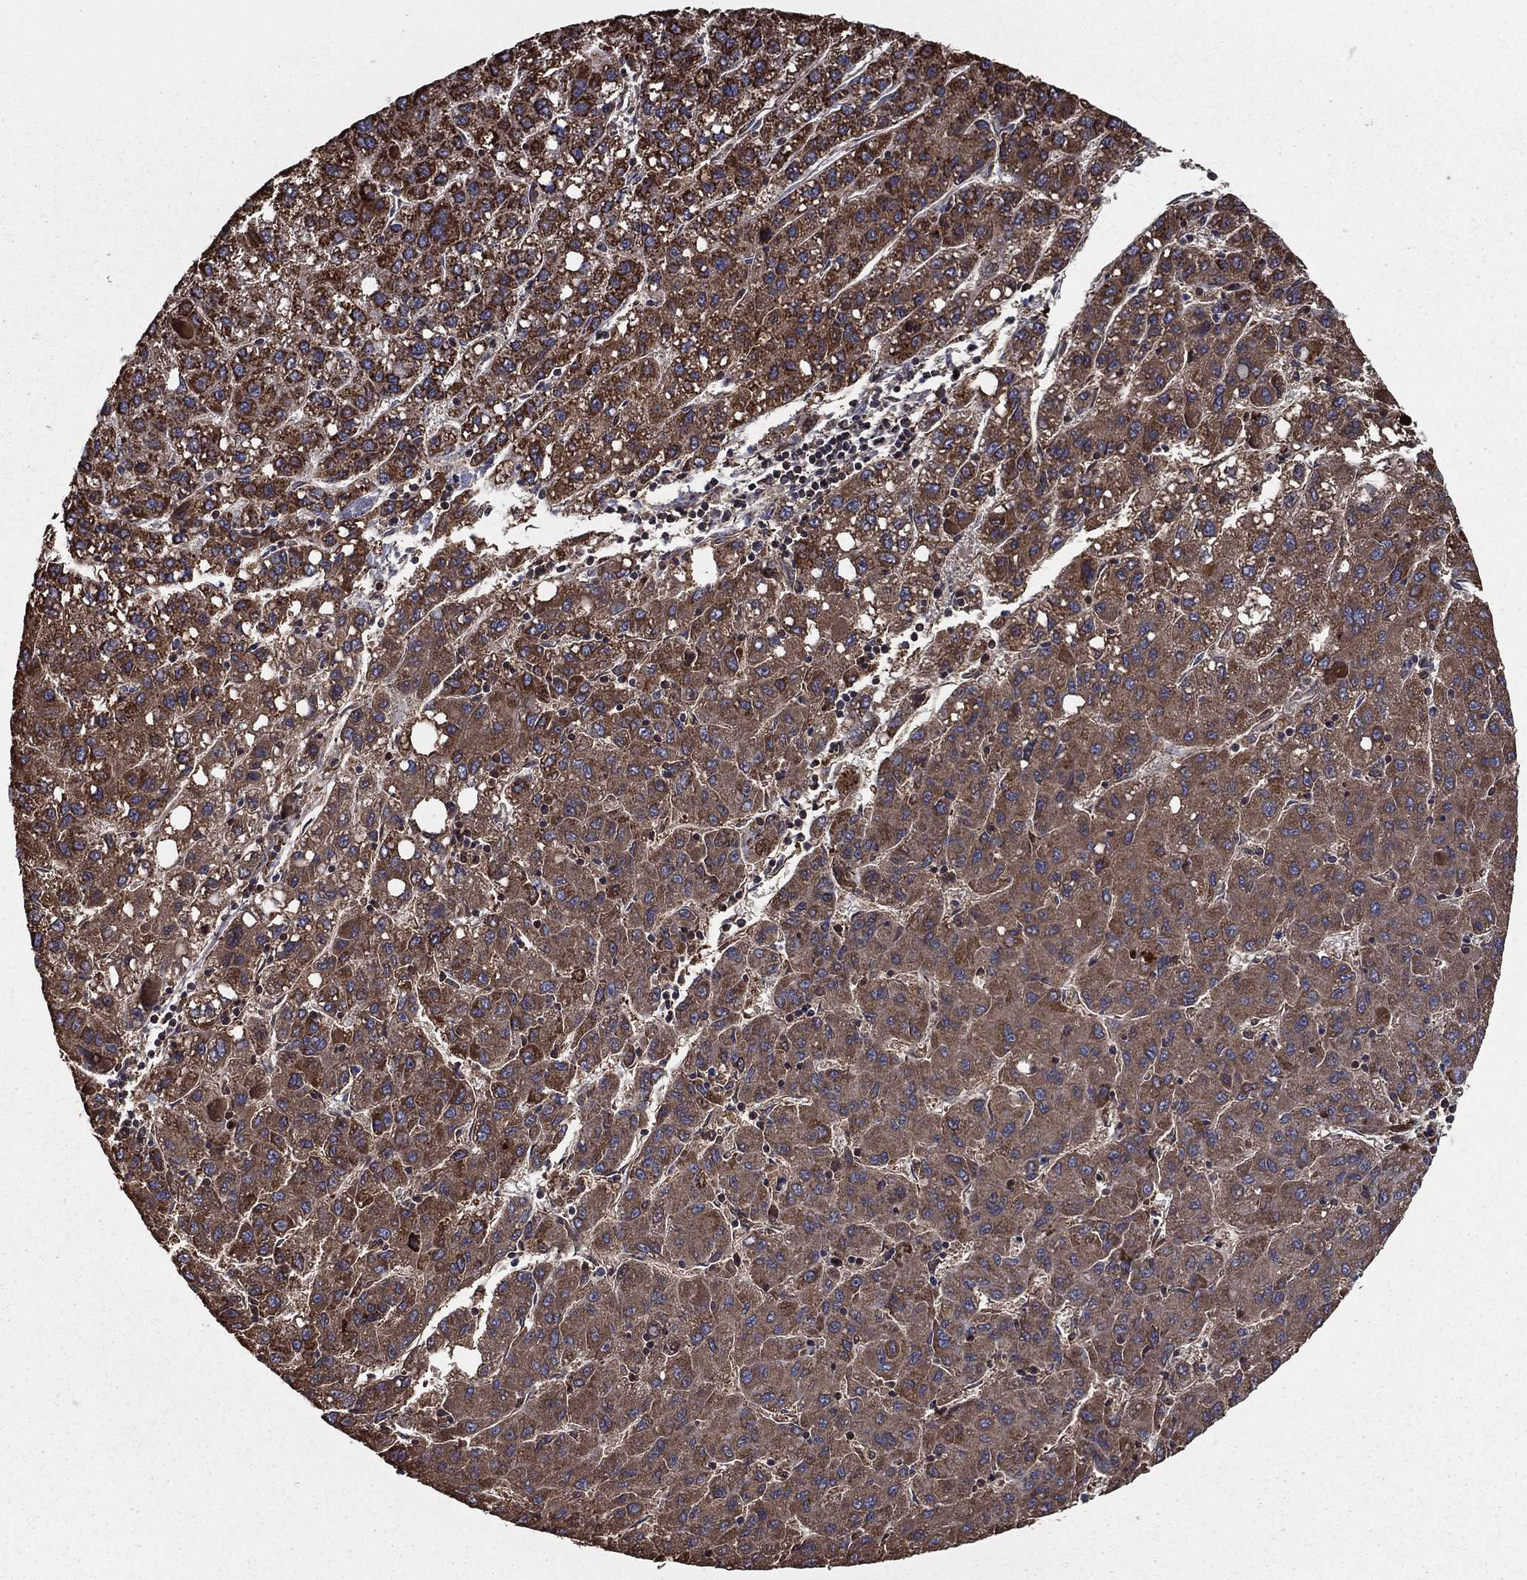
{"staining": {"intensity": "moderate", "quantity": ">75%", "location": "cytoplasmic/membranous"}, "tissue": "liver cancer", "cell_type": "Tumor cells", "image_type": "cancer", "snomed": [{"axis": "morphology", "description": "Carcinoma, Hepatocellular, NOS"}, {"axis": "topography", "description": "Liver"}], "caption": "Moderate cytoplasmic/membranous expression is seen in approximately >75% of tumor cells in liver cancer (hepatocellular carcinoma). (DAB (3,3'-diaminobenzidine) = brown stain, brightfield microscopy at high magnification).", "gene": "RIGI", "patient": {"sex": "female", "age": 82}}